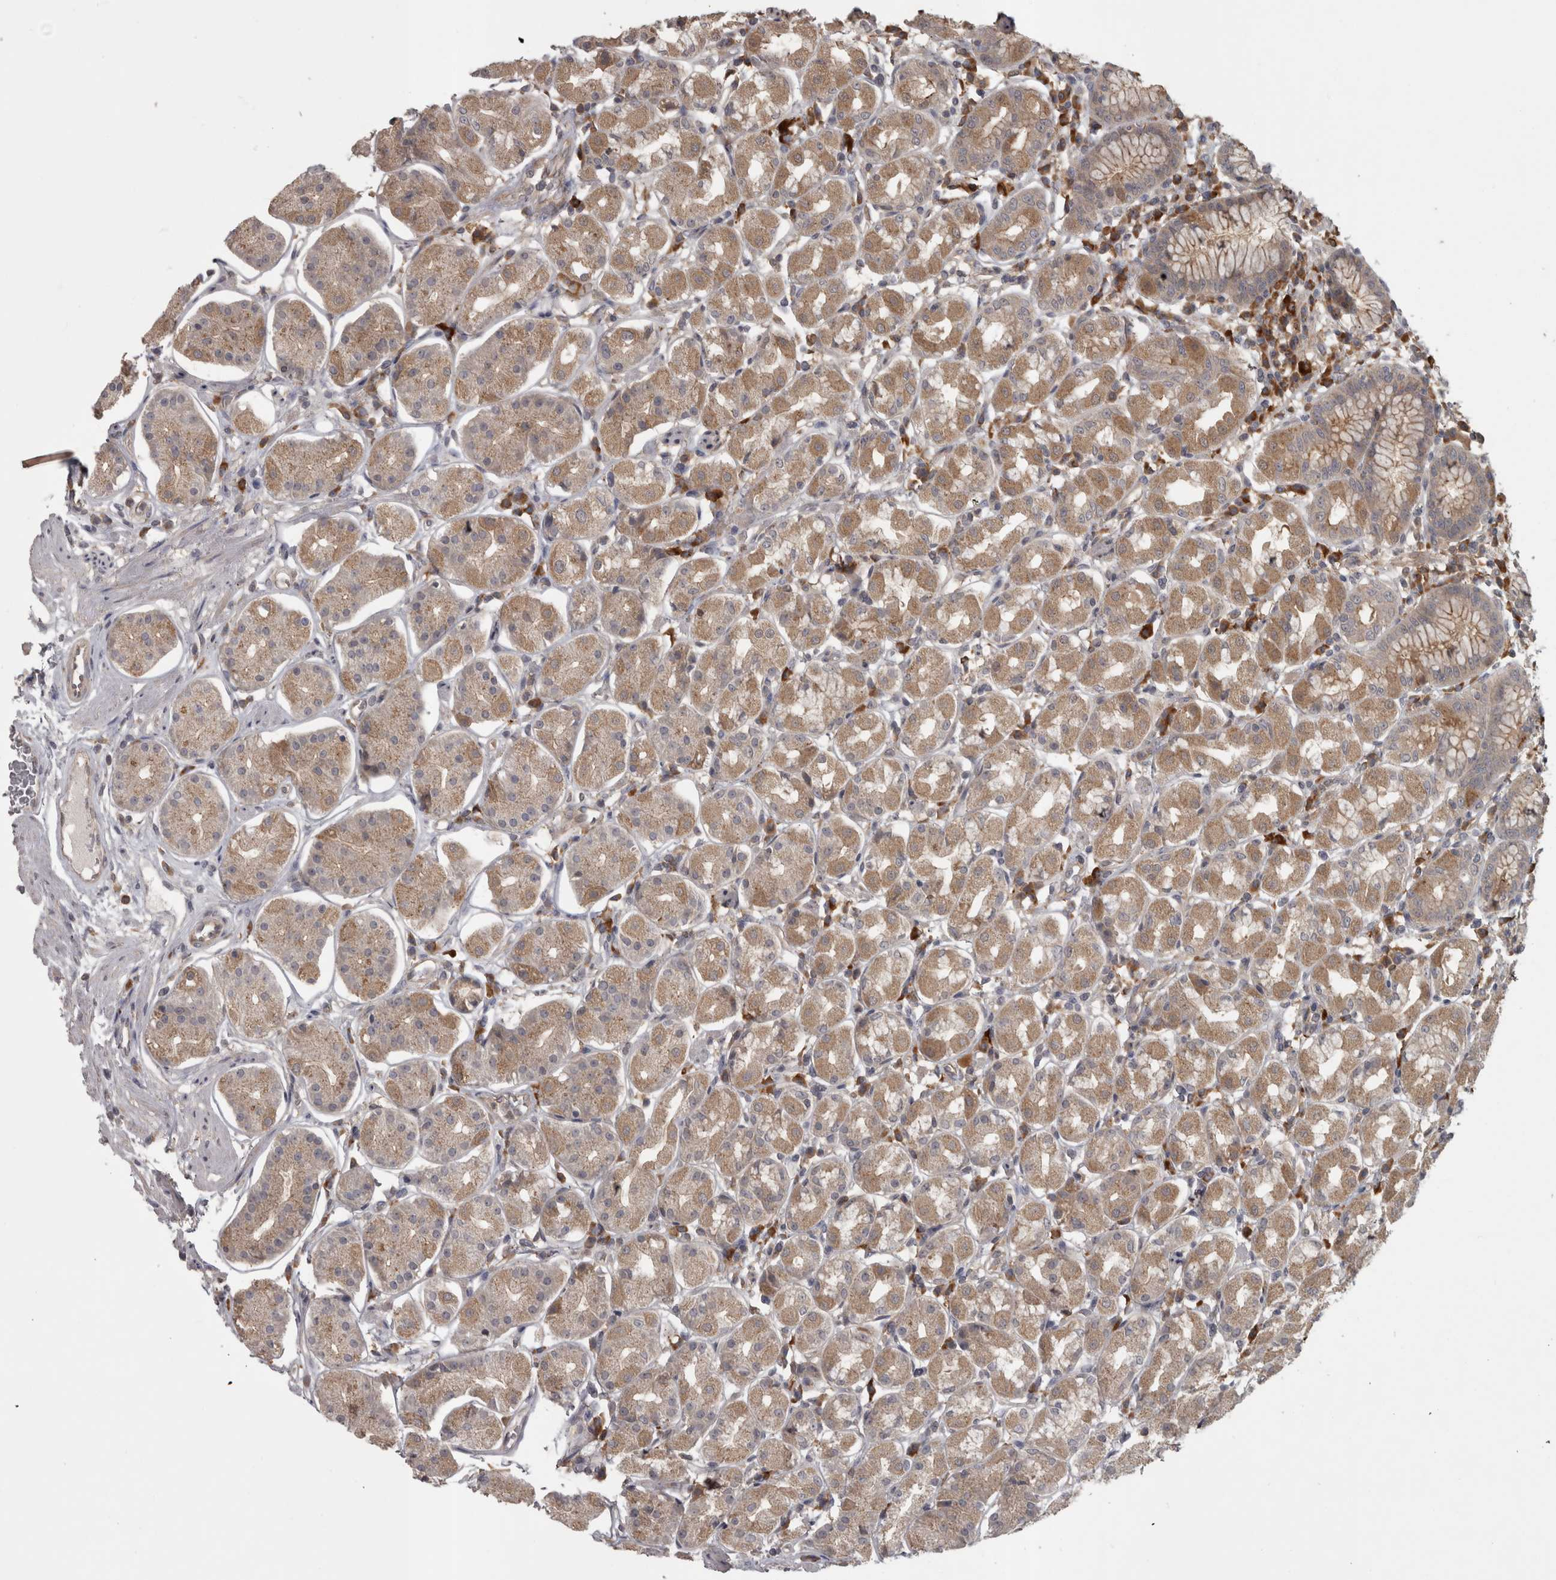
{"staining": {"intensity": "moderate", "quantity": "25%-75%", "location": "cytoplasmic/membranous"}, "tissue": "stomach", "cell_type": "Glandular cells", "image_type": "normal", "snomed": [{"axis": "morphology", "description": "Normal tissue, NOS"}, {"axis": "topography", "description": "Stomach"}, {"axis": "topography", "description": "Stomach, lower"}], "caption": "Benign stomach exhibits moderate cytoplasmic/membranous positivity in approximately 25%-75% of glandular cells, visualized by immunohistochemistry.", "gene": "SLCO5A1", "patient": {"sex": "female", "age": 56}}